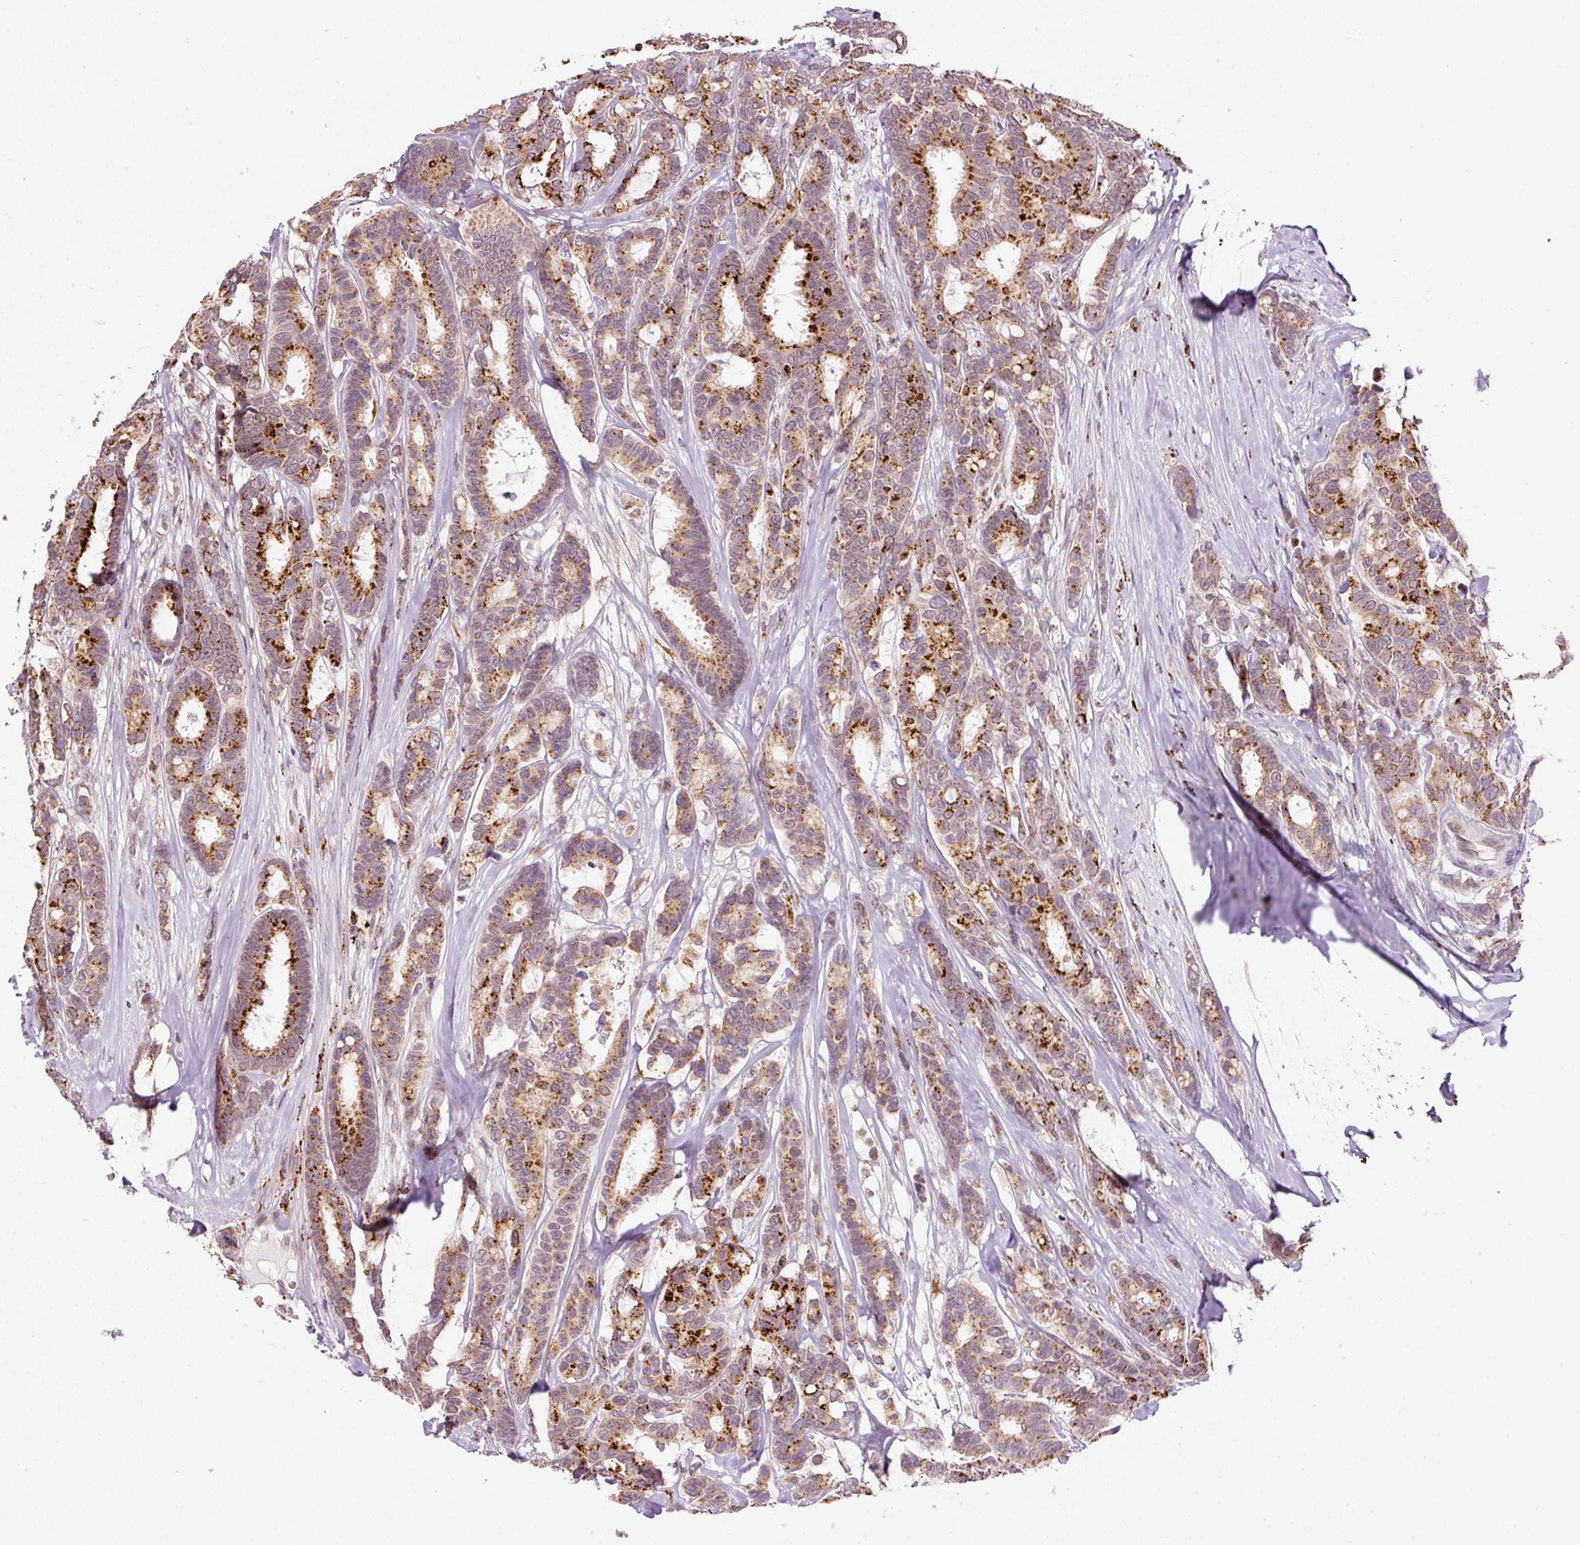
{"staining": {"intensity": "strong", "quantity": ">75%", "location": "cytoplasmic/membranous"}, "tissue": "breast cancer", "cell_type": "Tumor cells", "image_type": "cancer", "snomed": [{"axis": "morphology", "description": "Duct carcinoma"}, {"axis": "topography", "description": "Breast"}], "caption": "Immunohistochemistry of human invasive ductal carcinoma (breast) shows high levels of strong cytoplasmic/membranous expression in about >75% of tumor cells.", "gene": "ZNF639", "patient": {"sex": "female", "age": 87}}